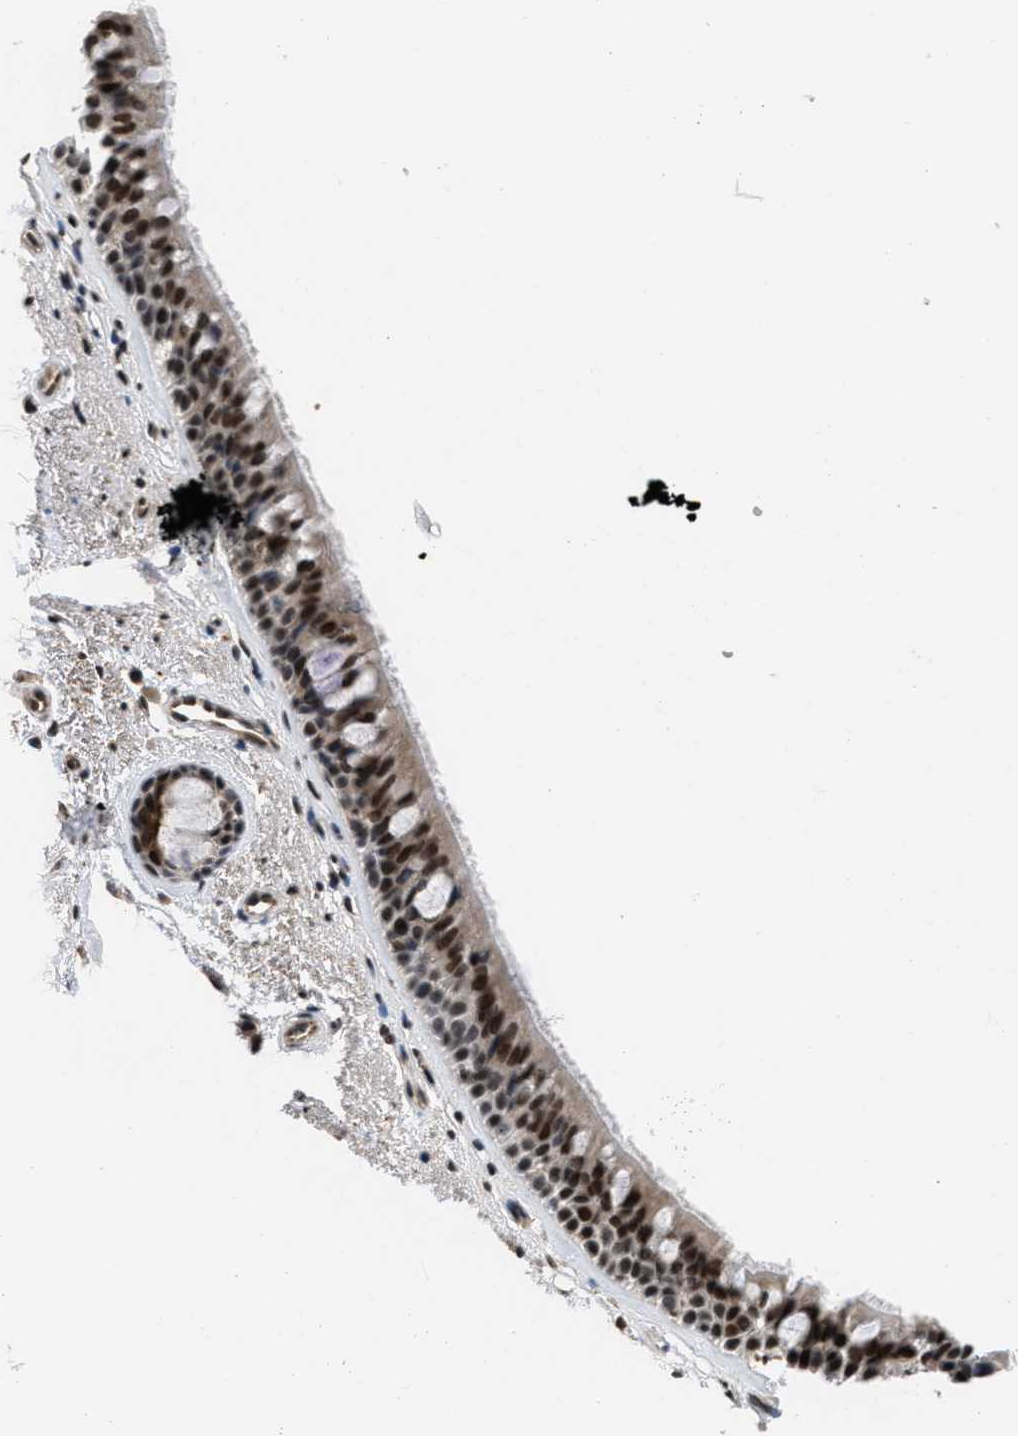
{"staining": {"intensity": "strong", "quantity": ">75%", "location": "cytoplasmic/membranous,nuclear"}, "tissue": "bronchus", "cell_type": "Respiratory epithelial cells", "image_type": "normal", "snomed": [{"axis": "morphology", "description": "Normal tissue, NOS"}, {"axis": "topography", "description": "Bronchus"}], "caption": "About >75% of respiratory epithelial cells in benign bronchus reveal strong cytoplasmic/membranous,nuclear protein expression as visualized by brown immunohistochemical staining.", "gene": "CUL4B", "patient": {"sex": "female", "age": 54}}